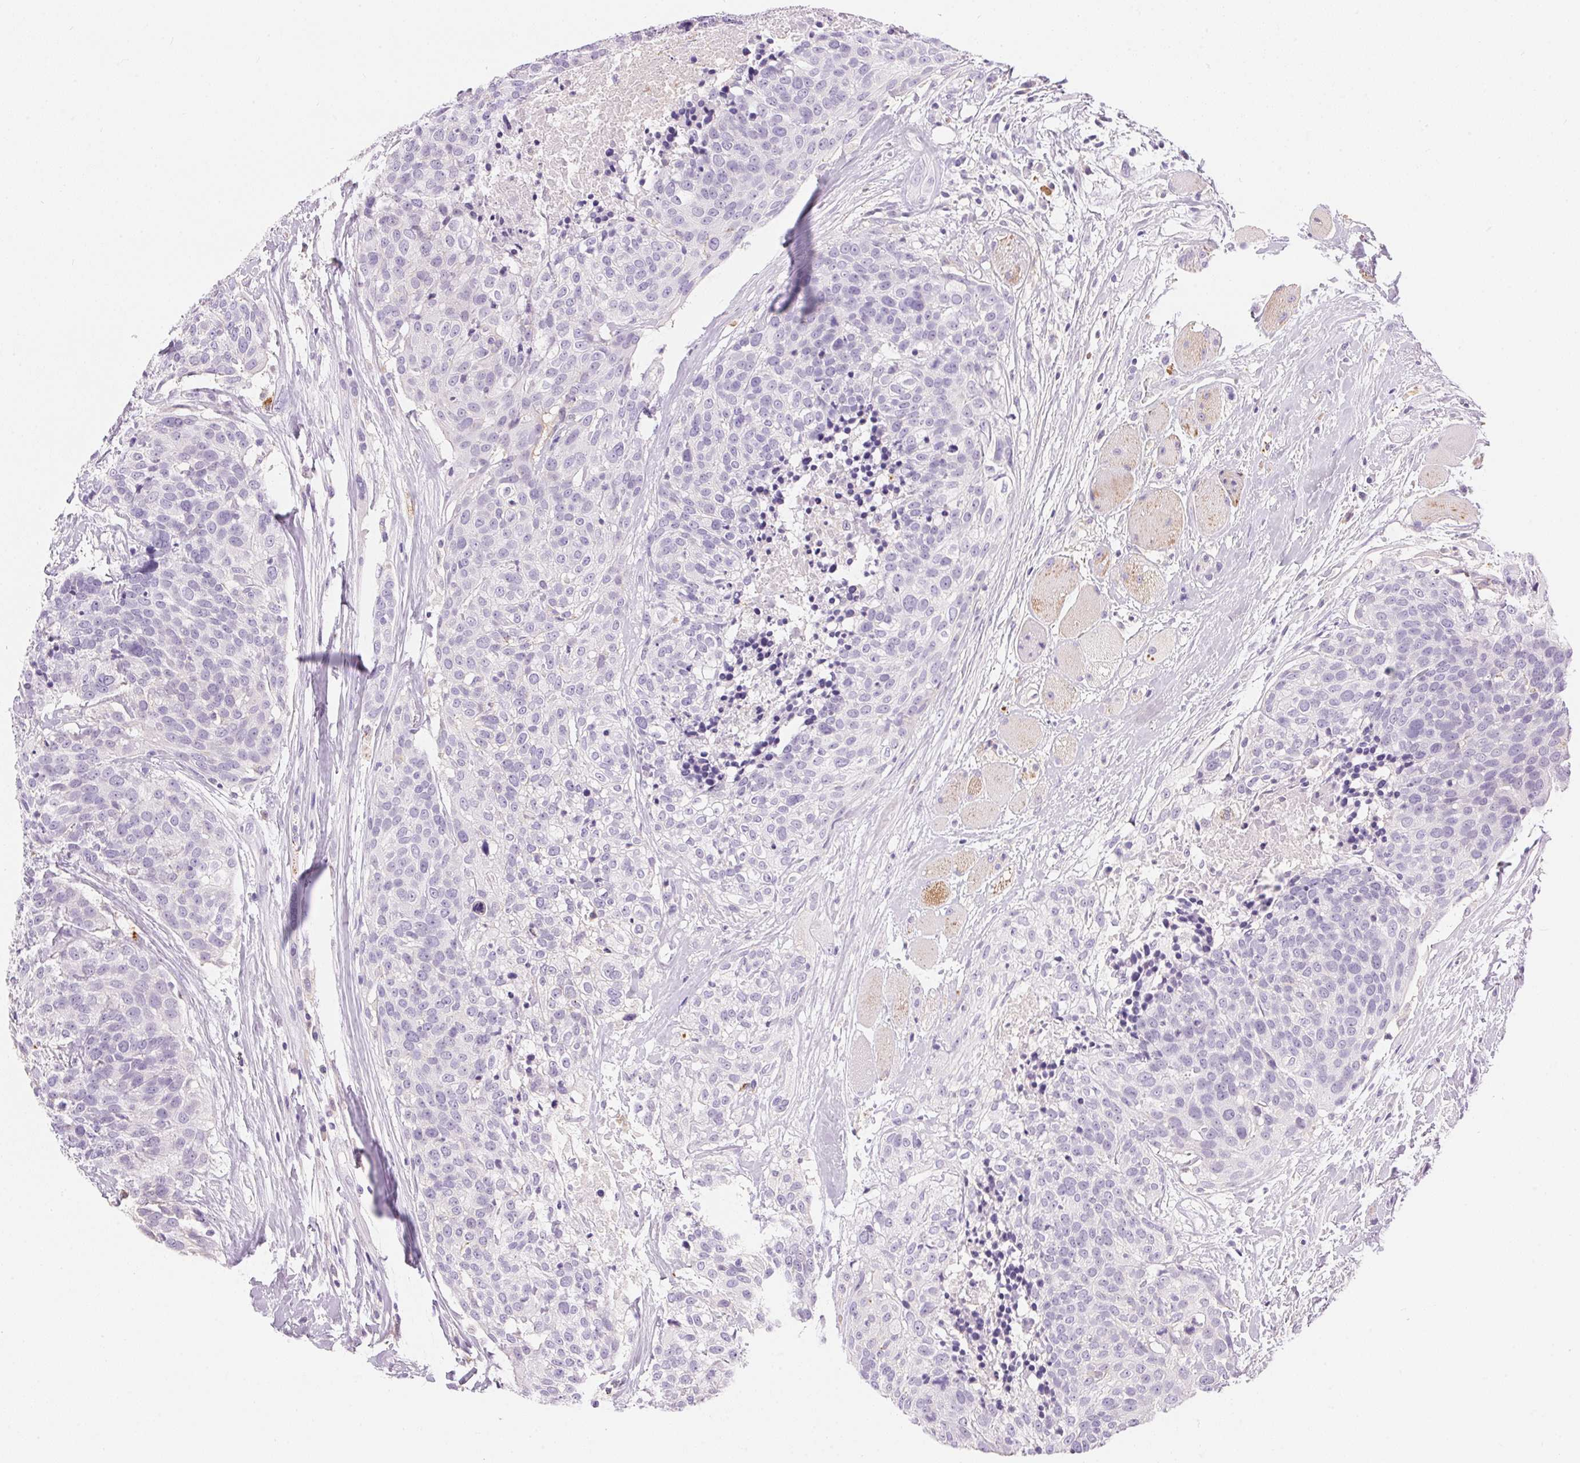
{"staining": {"intensity": "negative", "quantity": "none", "location": "none"}, "tissue": "head and neck cancer", "cell_type": "Tumor cells", "image_type": "cancer", "snomed": [{"axis": "morphology", "description": "Squamous cell carcinoma, NOS"}, {"axis": "topography", "description": "Oral tissue"}, {"axis": "topography", "description": "Head-Neck"}], "caption": "Tumor cells show no significant expression in squamous cell carcinoma (head and neck).", "gene": "PNLIPRP3", "patient": {"sex": "male", "age": 64}}